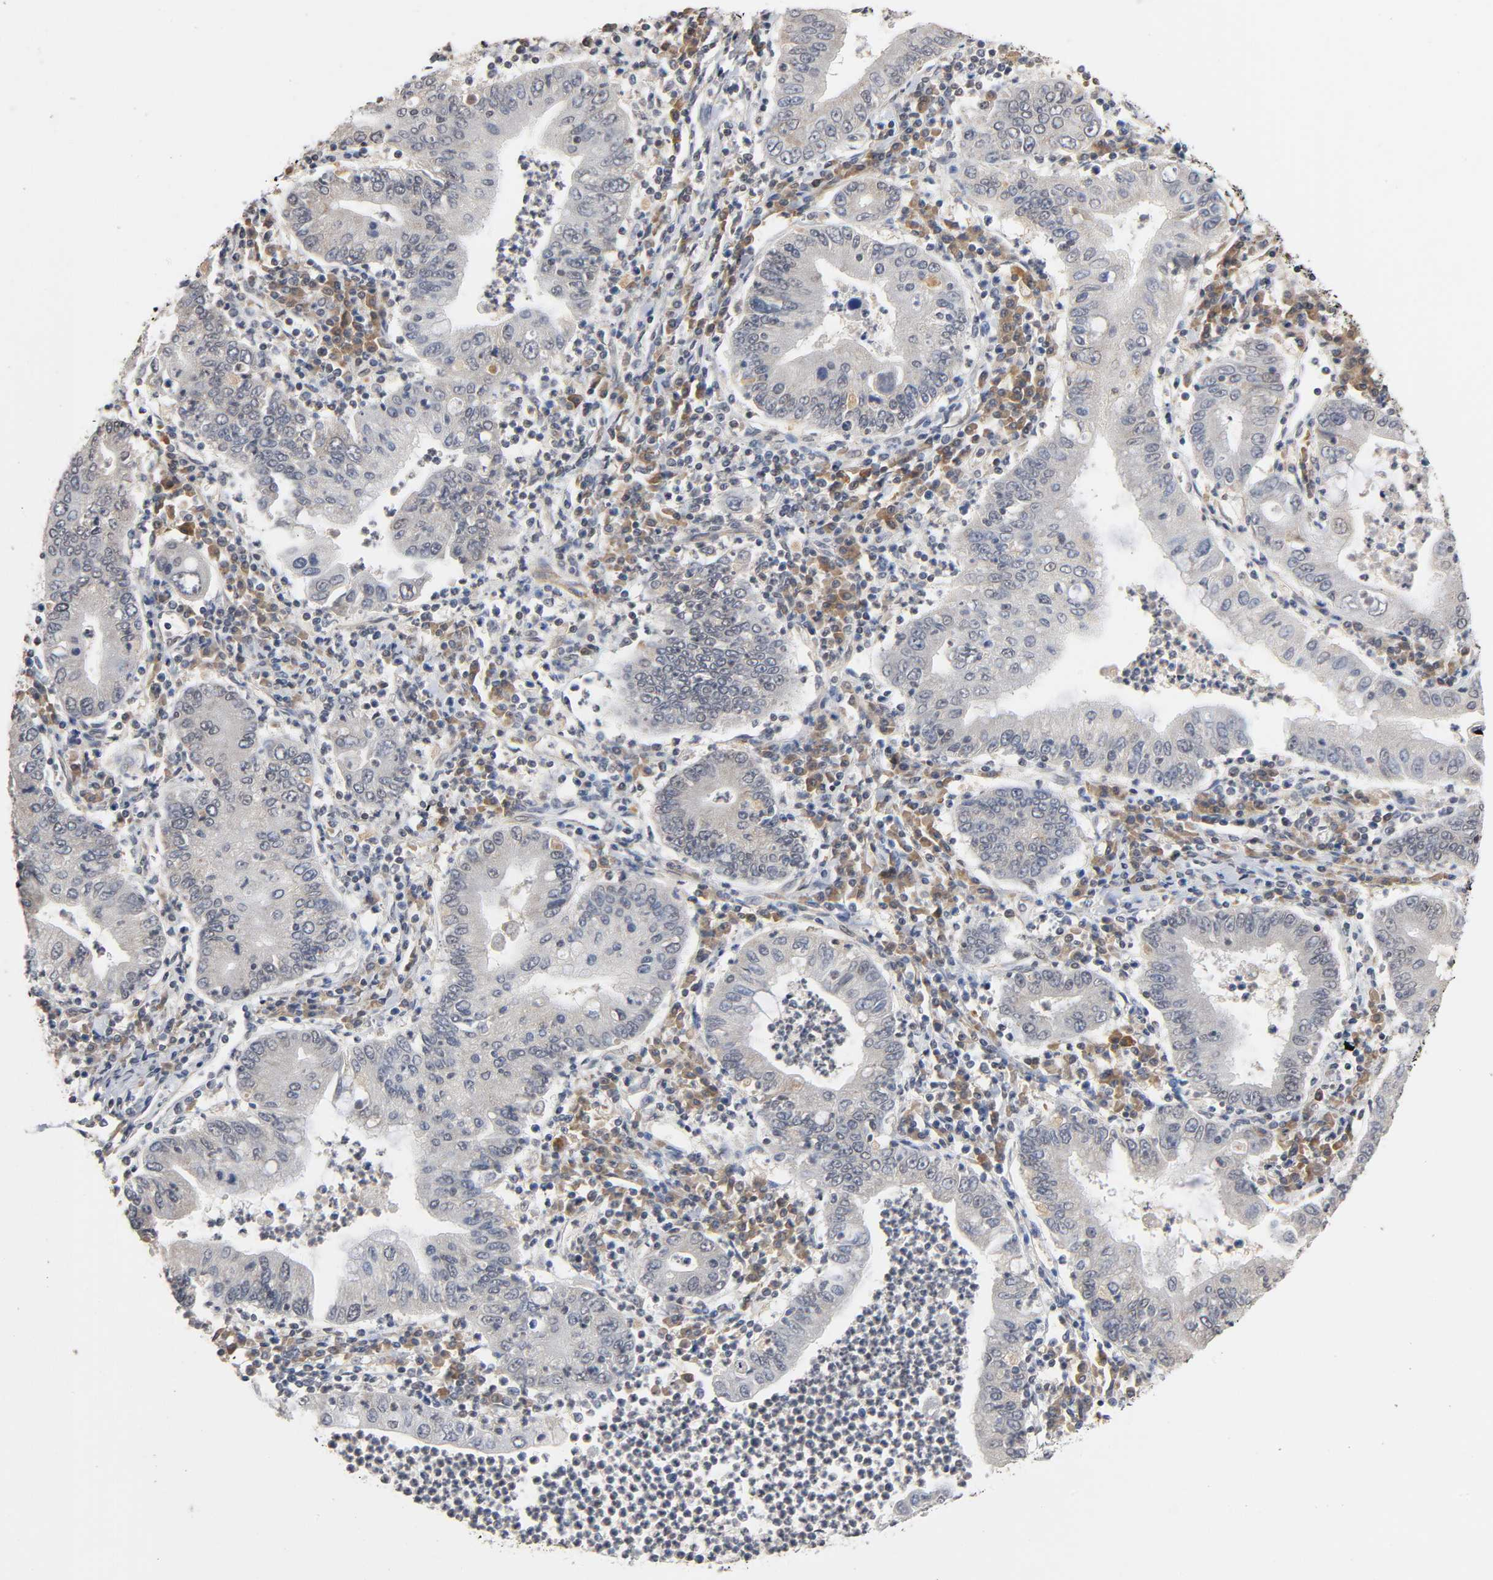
{"staining": {"intensity": "weak", "quantity": ">75%", "location": "cytoplasmic/membranous,nuclear"}, "tissue": "stomach cancer", "cell_type": "Tumor cells", "image_type": "cancer", "snomed": [{"axis": "morphology", "description": "Normal tissue, NOS"}, {"axis": "morphology", "description": "Adenocarcinoma, NOS"}, {"axis": "topography", "description": "Esophagus"}, {"axis": "topography", "description": "Stomach, upper"}, {"axis": "topography", "description": "Peripheral nerve tissue"}], "caption": "A high-resolution image shows immunohistochemistry staining of stomach cancer (adenocarcinoma), which exhibits weak cytoplasmic/membranous and nuclear staining in about >75% of tumor cells.", "gene": "ZNF384", "patient": {"sex": "male", "age": 62}}